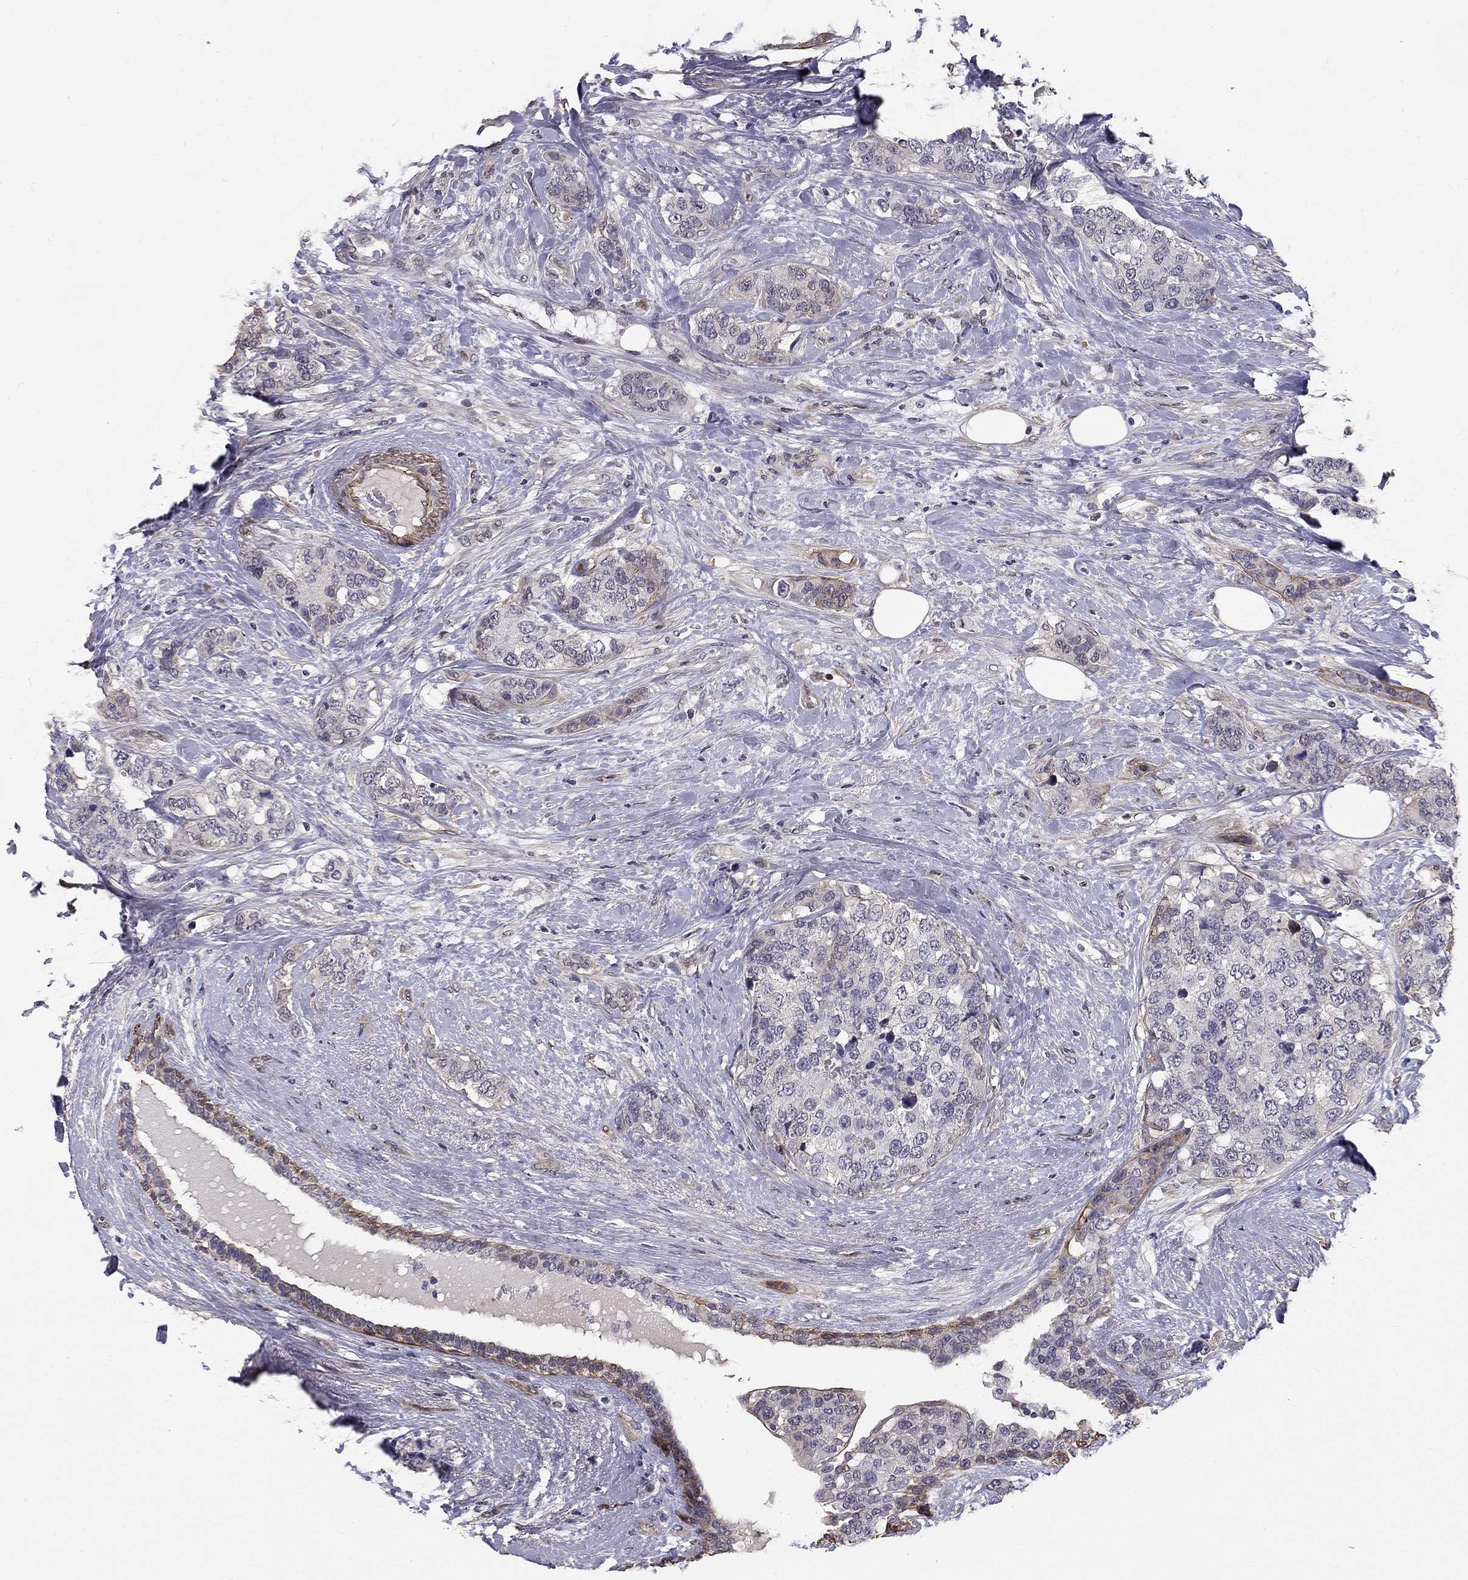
{"staining": {"intensity": "weak", "quantity": "<25%", "location": "cytoplasmic/membranous"}, "tissue": "breast cancer", "cell_type": "Tumor cells", "image_type": "cancer", "snomed": [{"axis": "morphology", "description": "Lobular carcinoma"}, {"axis": "topography", "description": "Breast"}], "caption": "This is a micrograph of immunohistochemistry staining of breast cancer (lobular carcinoma), which shows no staining in tumor cells.", "gene": "GJB4", "patient": {"sex": "female", "age": 59}}